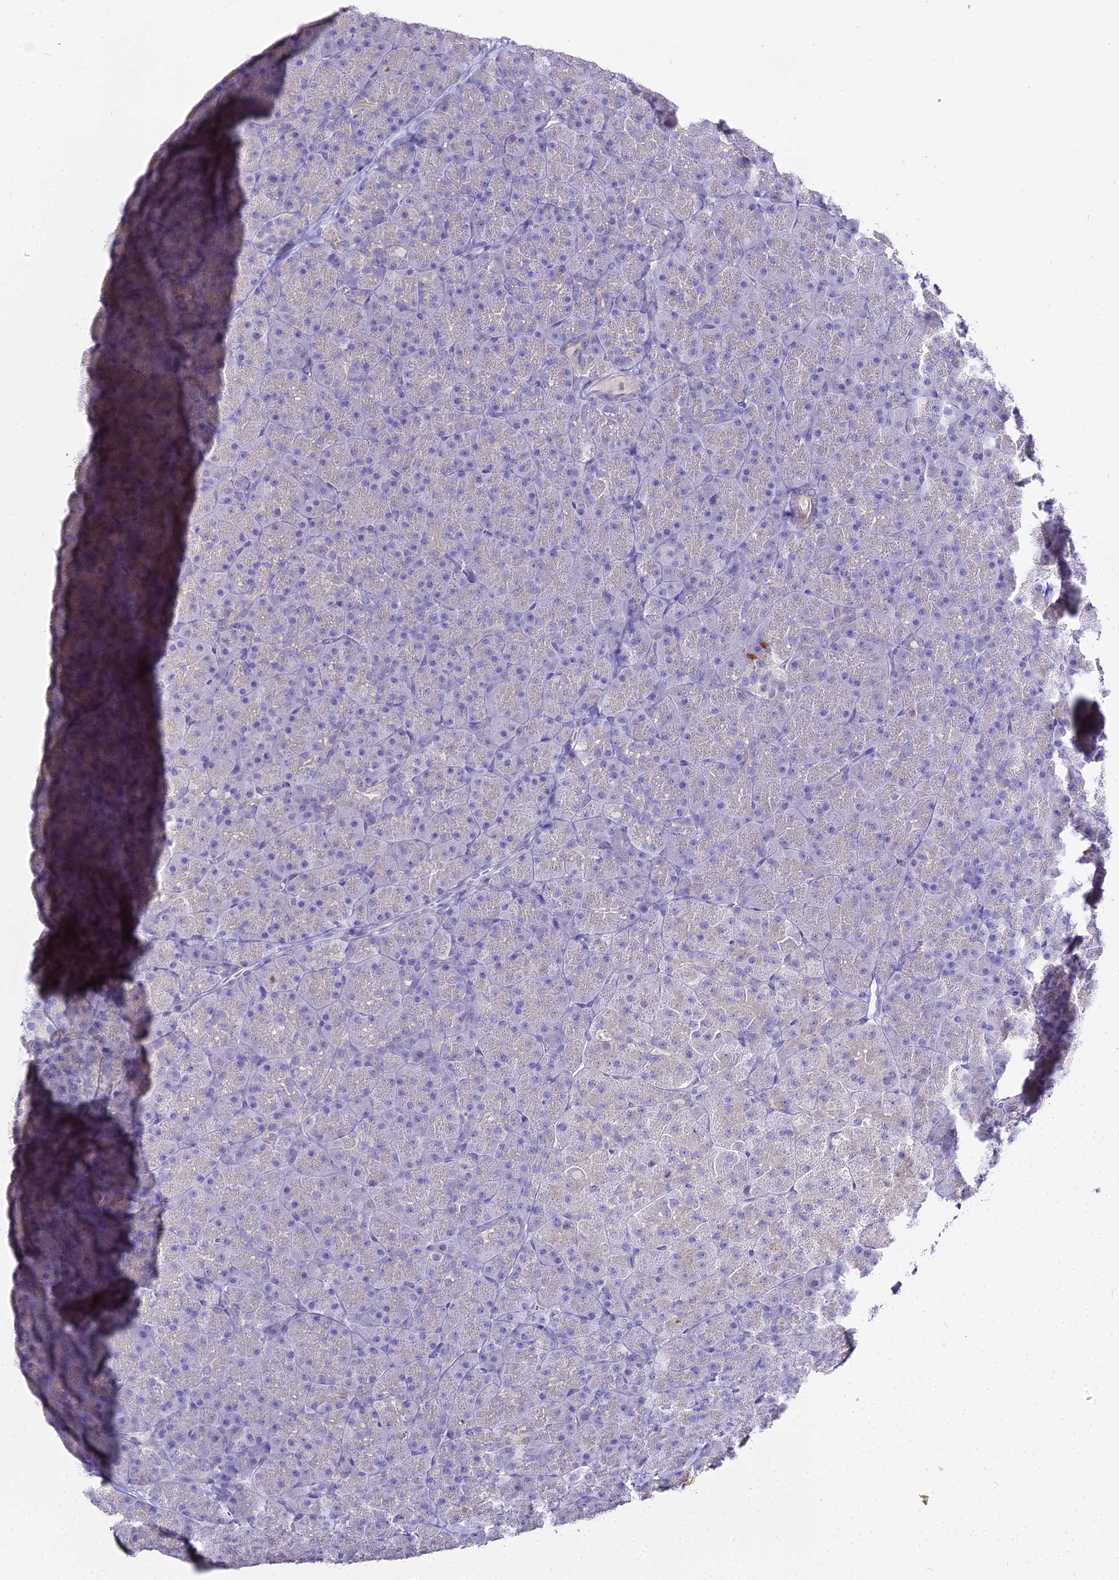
{"staining": {"intensity": "negative", "quantity": "none", "location": "none"}, "tissue": "pancreas", "cell_type": "Exocrine glandular cells", "image_type": "normal", "snomed": [{"axis": "morphology", "description": "Normal tissue, NOS"}, {"axis": "topography", "description": "Pancreas"}], "caption": "A high-resolution image shows immunohistochemistry (IHC) staining of unremarkable pancreas, which displays no significant positivity in exocrine glandular cells. The staining was performed using DAB (3,3'-diaminobenzidine) to visualize the protein expression in brown, while the nuclei were stained in blue with hematoxylin (Magnification: 20x).", "gene": "GLYAT", "patient": {"sex": "male", "age": 36}}